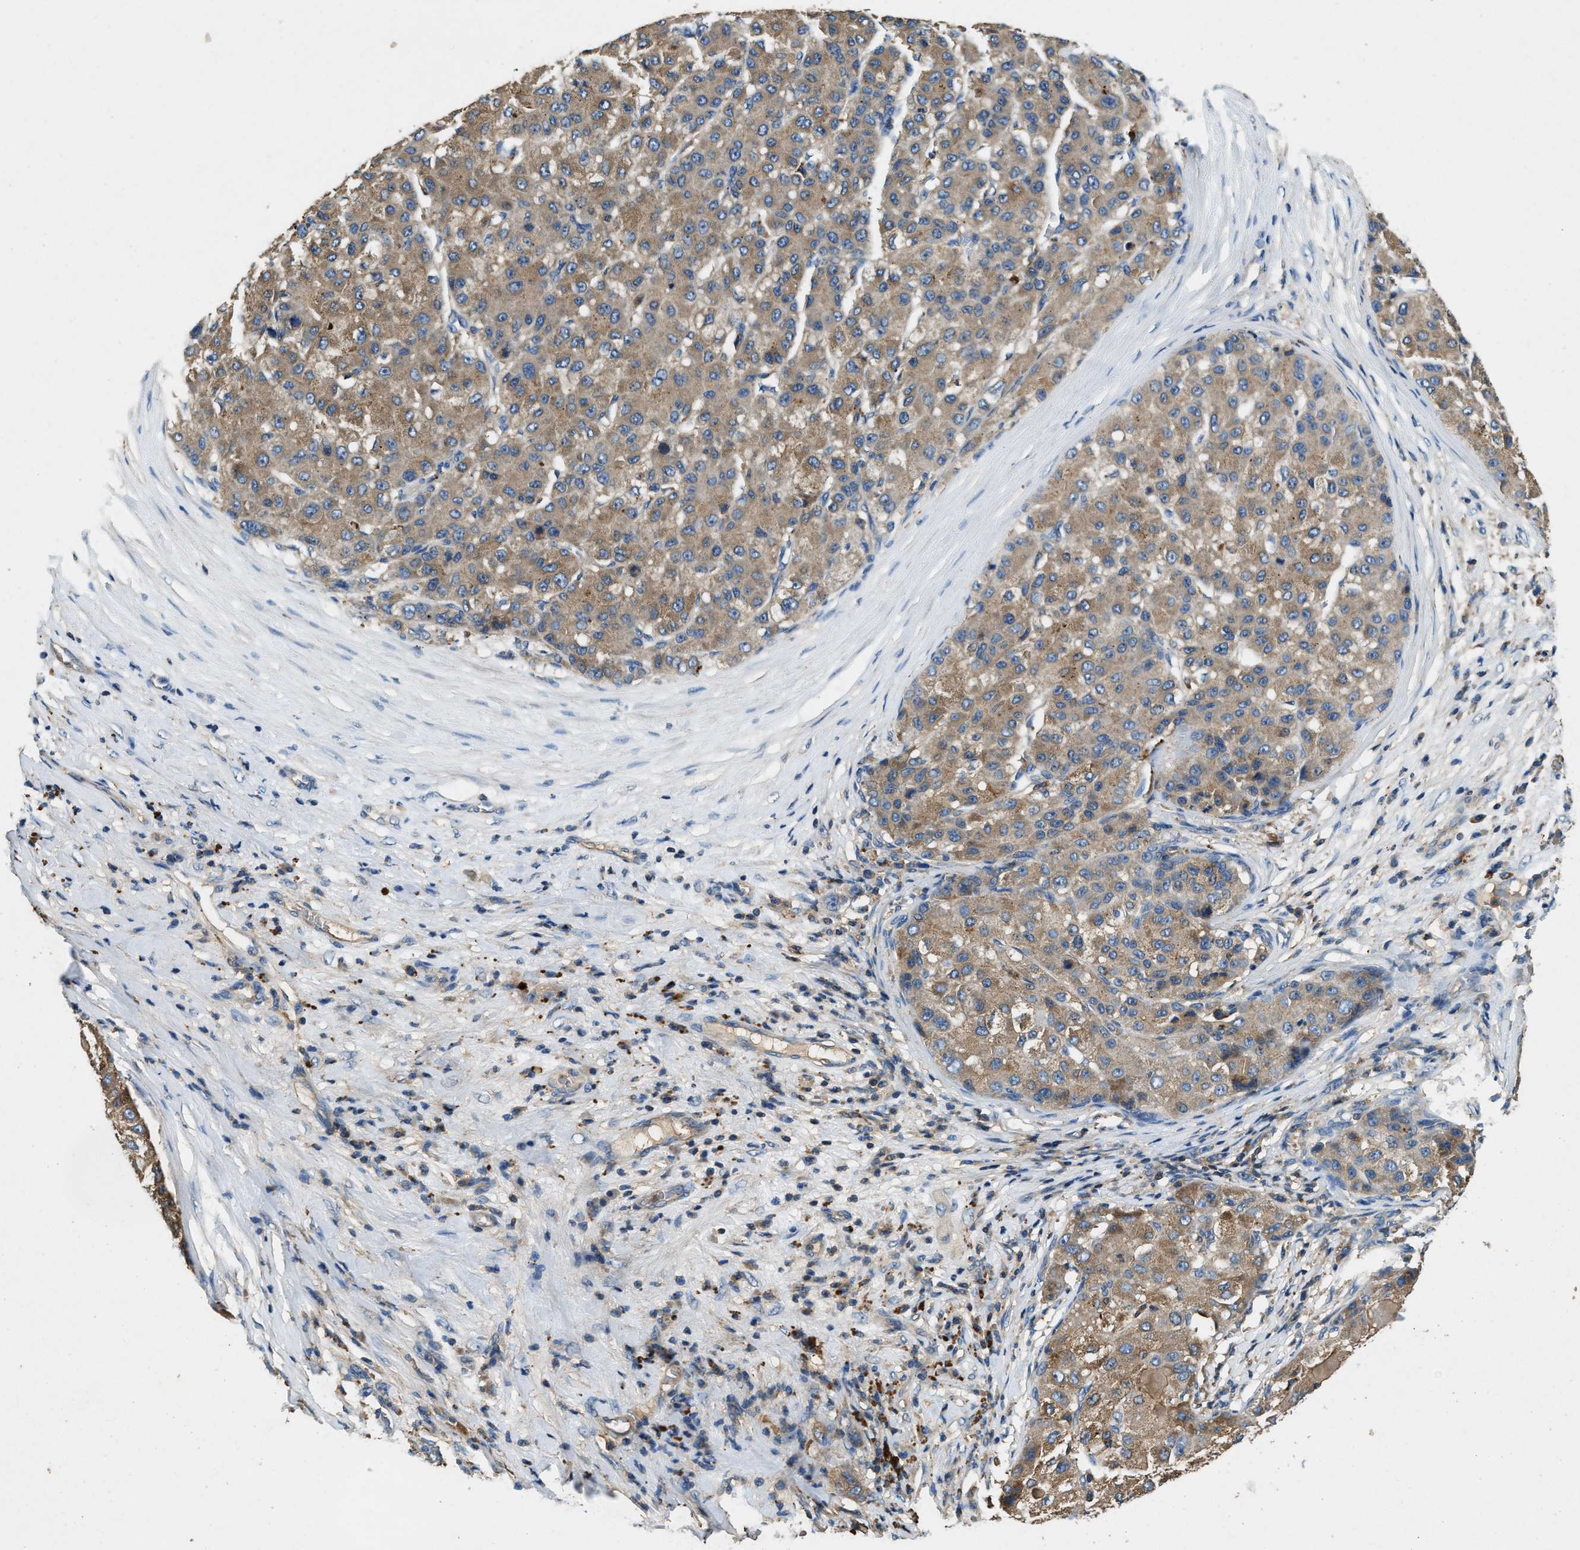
{"staining": {"intensity": "moderate", "quantity": ">75%", "location": "cytoplasmic/membranous"}, "tissue": "liver cancer", "cell_type": "Tumor cells", "image_type": "cancer", "snomed": [{"axis": "morphology", "description": "Carcinoma, Hepatocellular, NOS"}, {"axis": "topography", "description": "Liver"}], "caption": "Human liver cancer (hepatocellular carcinoma) stained with a brown dye shows moderate cytoplasmic/membranous positive expression in about >75% of tumor cells.", "gene": "BLOC1S1", "patient": {"sex": "male", "age": 80}}